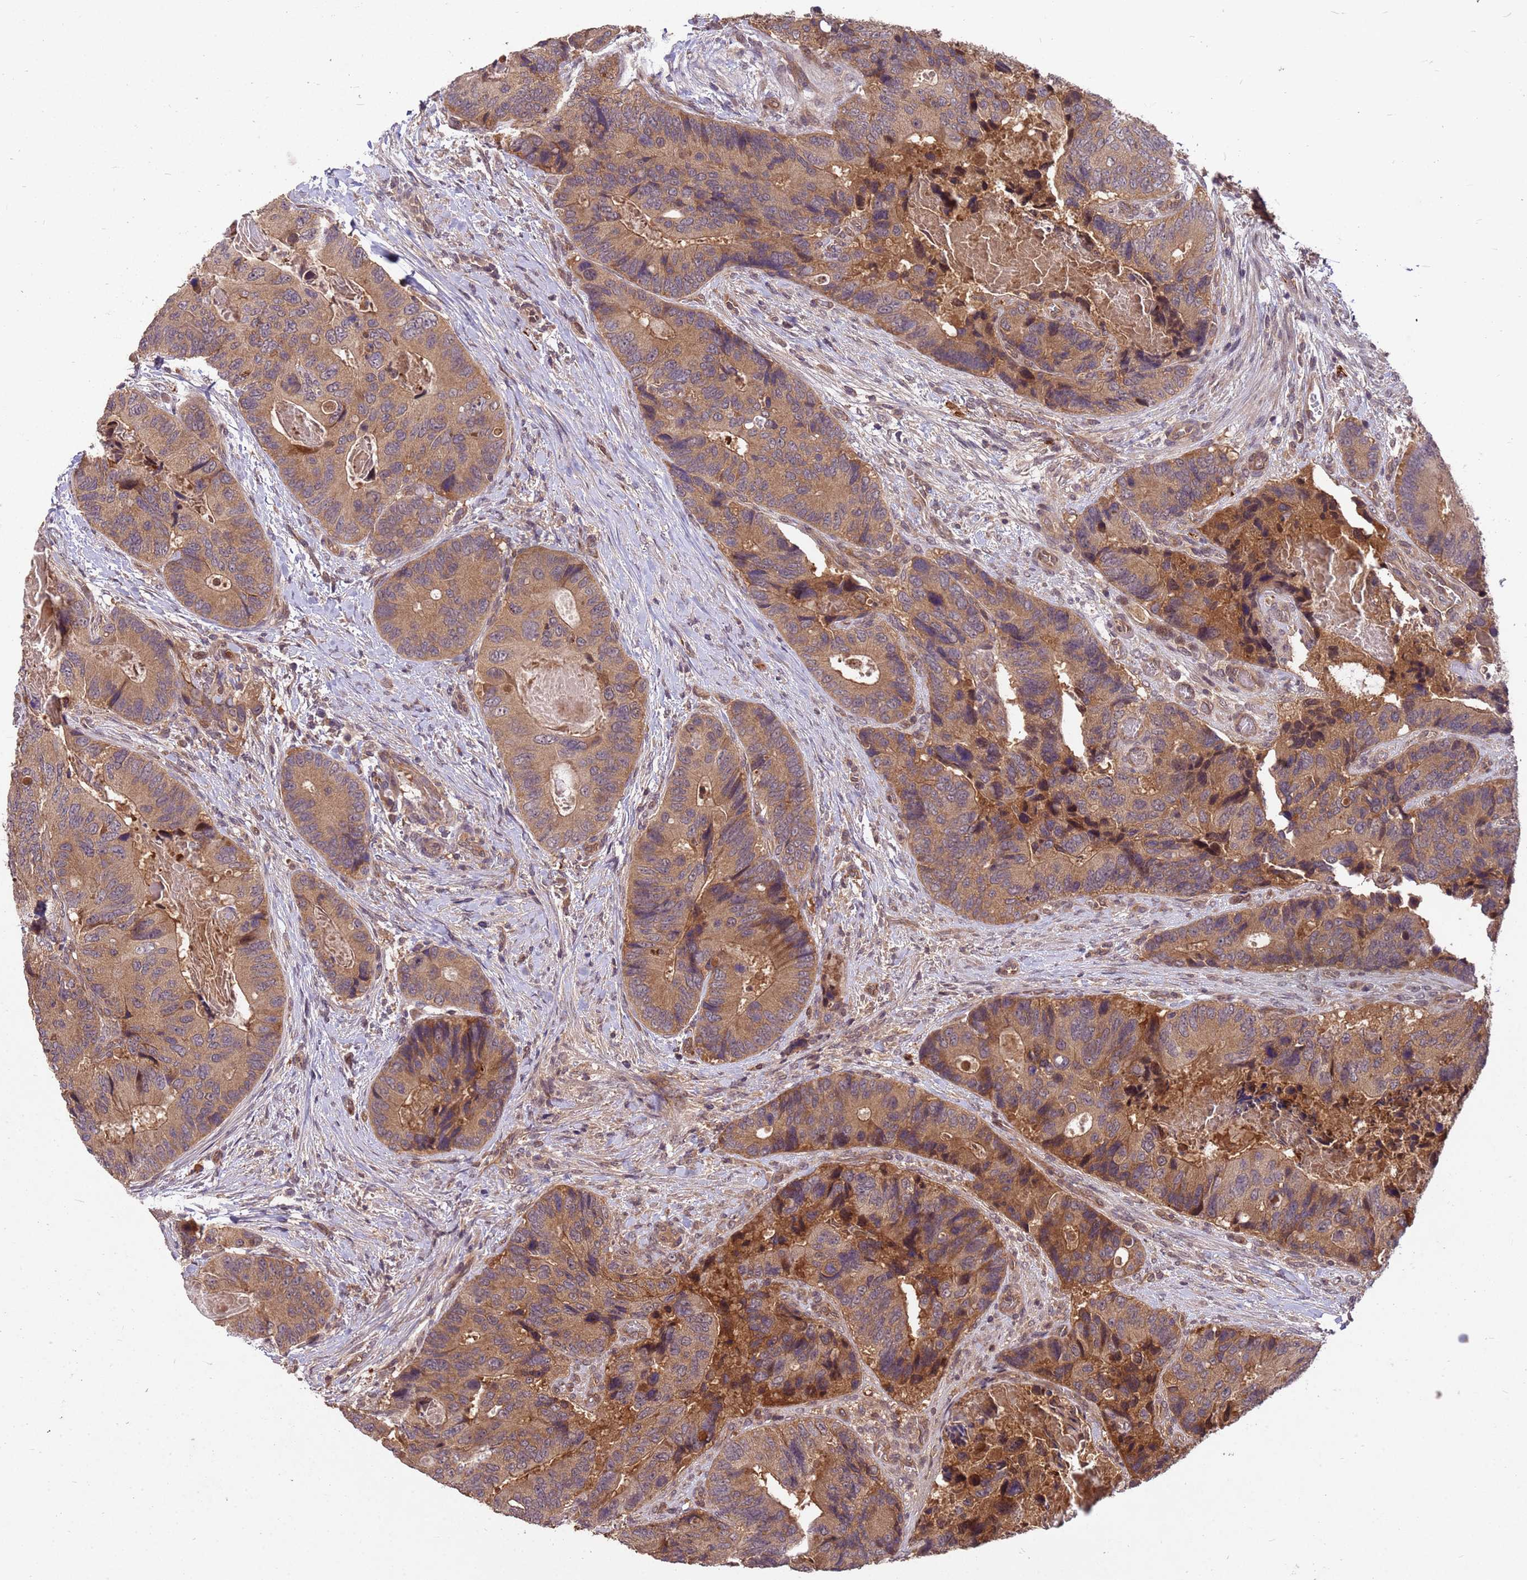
{"staining": {"intensity": "moderate", "quantity": ">75%", "location": "cytoplasmic/membranous"}, "tissue": "colorectal cancer", "cell_type": "Tumor cells", "image_type": "cancer", "snomed": [{"axis": "morphology", "description": "Adenocarcinoma, NOS"}, {"axis": "topography", "description": "Colon"}], "caption": "High-power microscopy captured an immunohistochemistry micrograph of adenocarcinoma (colorectal), revealing moderate cytoplasmic/membranous positivity in about >75% of tumor cells.", "gene": "PPP2CB", "patient": {"sex": "male", "age": 84}}